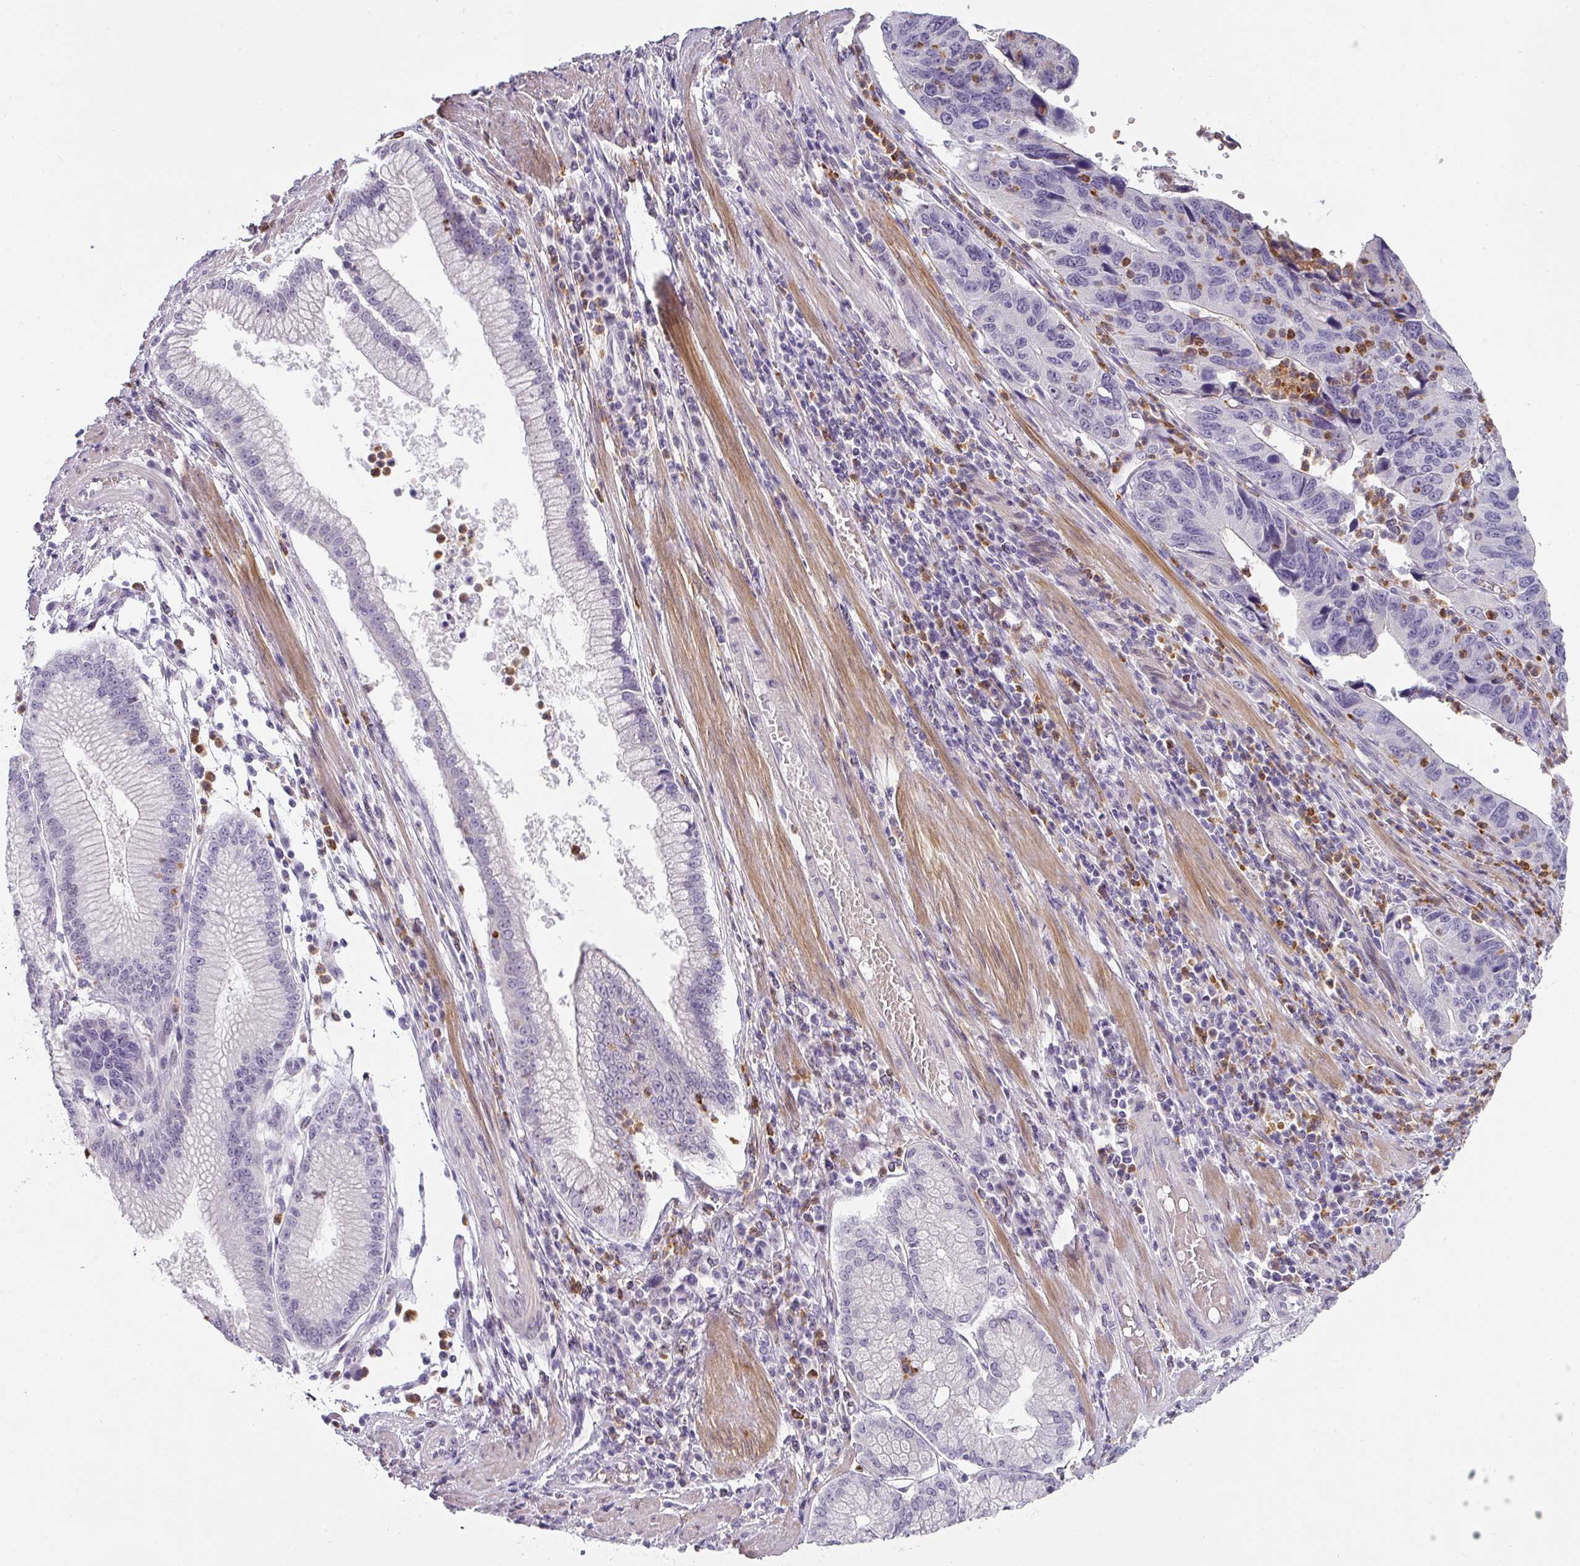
{"staining": {"intensity": "negative", "quantity": "none", "location": "none"}, "tissue": "stomach cancer", "cell_type": "Tumor cells", "image_type": "cancer", "snomed": [{"axis": "morphology", "description": "Adenocarcinoma, NOS"}, {"axis": "topography", "description": "Stomach"}], "caption": "An immunohistochemistry micrograph of stomach cancer (adenocarcinoma) is shown. There is no staining in tumor cells of stomach cancer (adenocarcinoma).", "gene": "BTLA", "patient": {"sex": "male", "age": 59}}